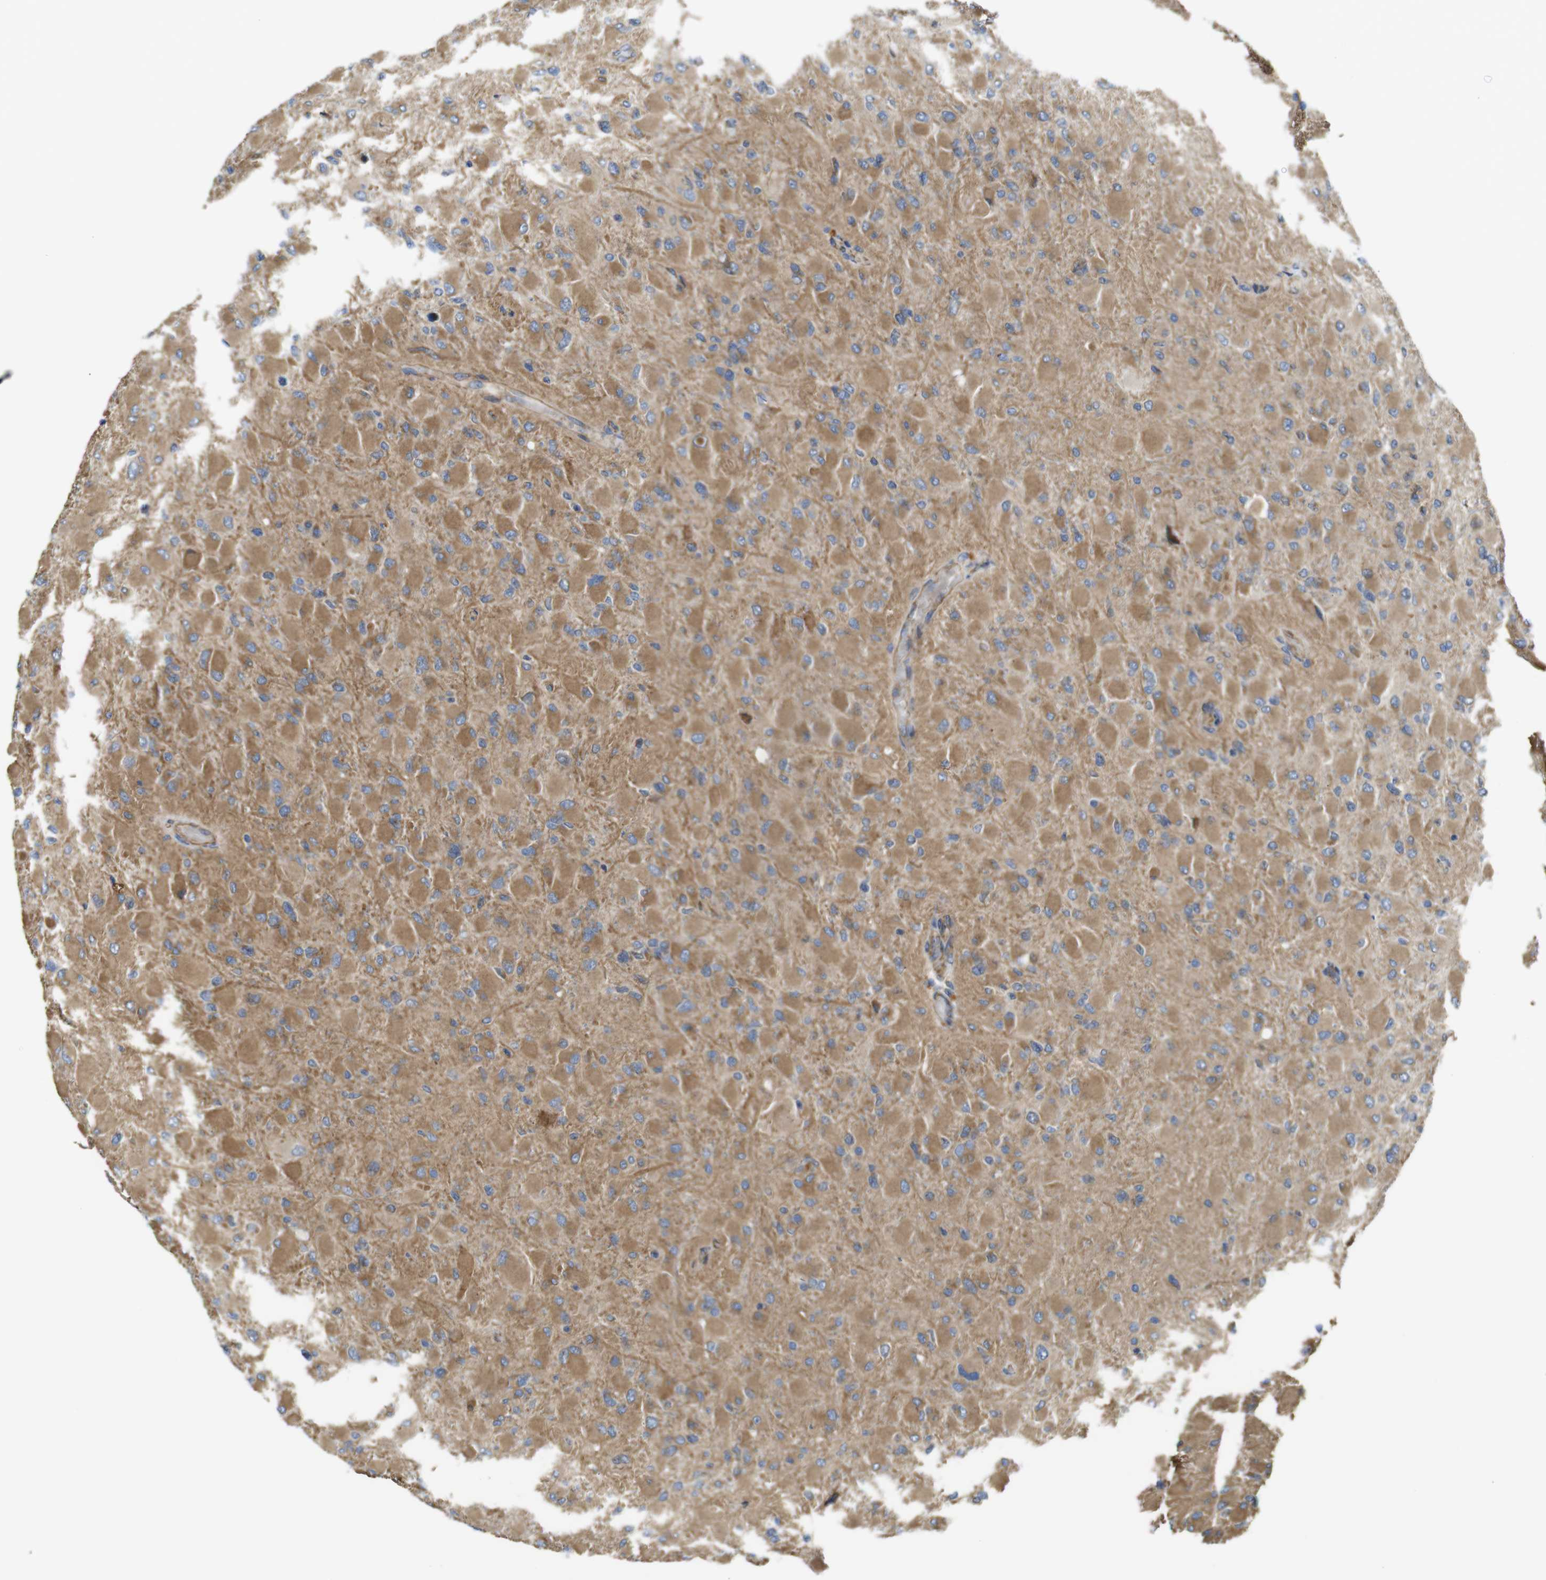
{"staining": {"intensity": "moderate", "quantity": ">75%", "location": "cytoplasmic/membranous"}, "tissue": "glioma", "cell_type": "Tumor cells", "image_type": "cancer", "snomed": [{"axis": "morphology", "description": "Glioma, malignant, High grade"}, {"axis": "topography", "description": "Cerebral cortex"}], "caption": "Protein expression analysis of glioma shows moderate cytoplasmic/membranous expression in approximately >75% of tumor cells.", "gene": "POMK", "patient": {"sex": "female", "age": 36}}